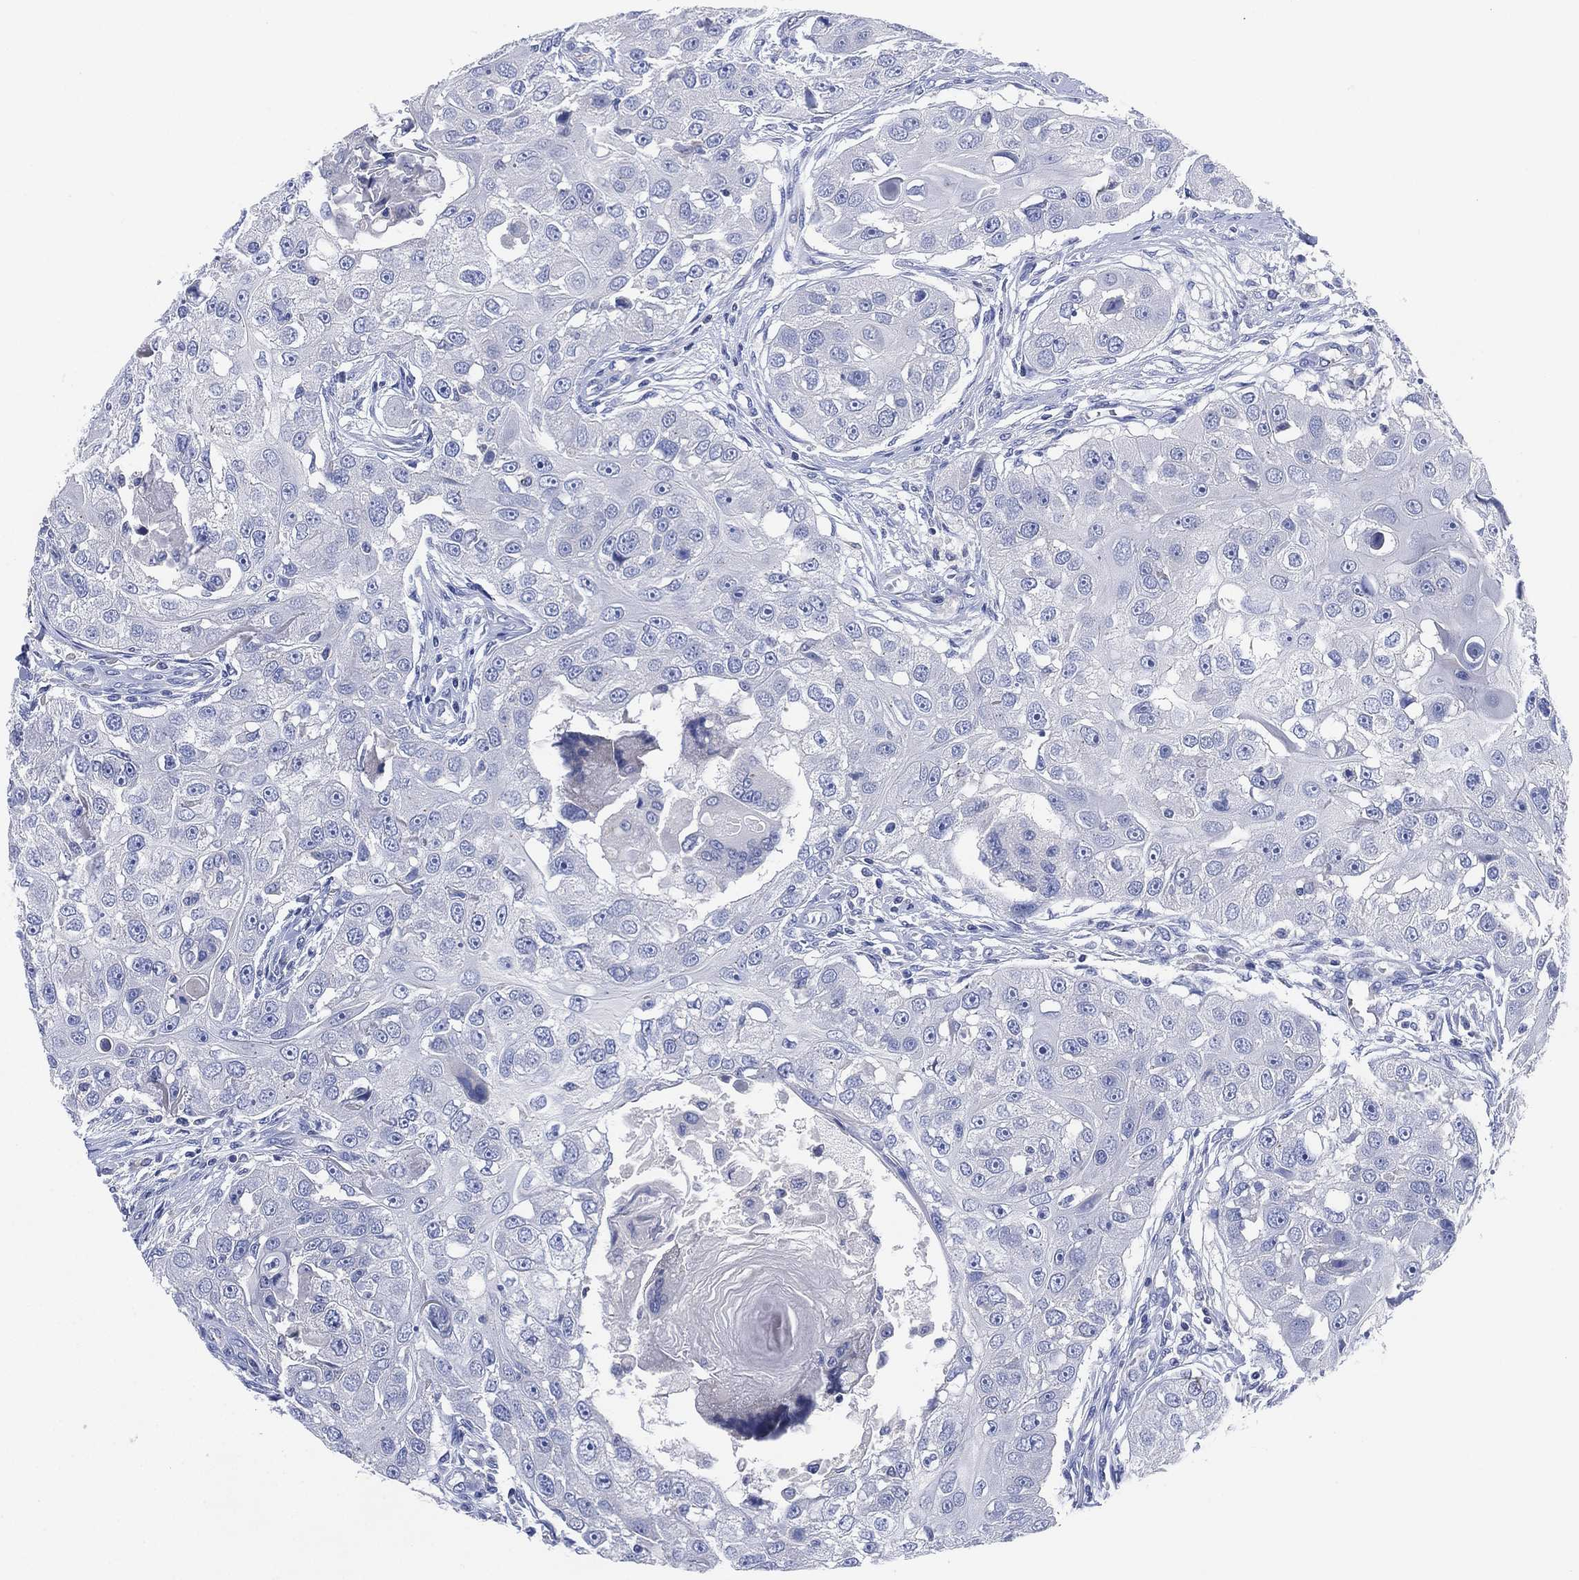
{"staining": {"intensity": "negative", "quantity": "none", "location": "none"}, "tissue": "head and neck cancer", "cell_type": "Tumor cells", "image_type": "cancer", "snomed": [{"axis": "morphology", "description": "Squamous cell carcinoma, NOS"}, {"axis": "topography", "description": "Head-Neck"}], "caption": "High magnification brightfield microscopy of head and neck cancer (squamous cell carcinoma) stained with DAB (3,3'-diaminobenzidine) (brown) and counterstained with hematoxylin (blue): tumor cells show no significant expression.", "gene": "CHRNA3", "patient": {"sex": "male", "age": 51}}